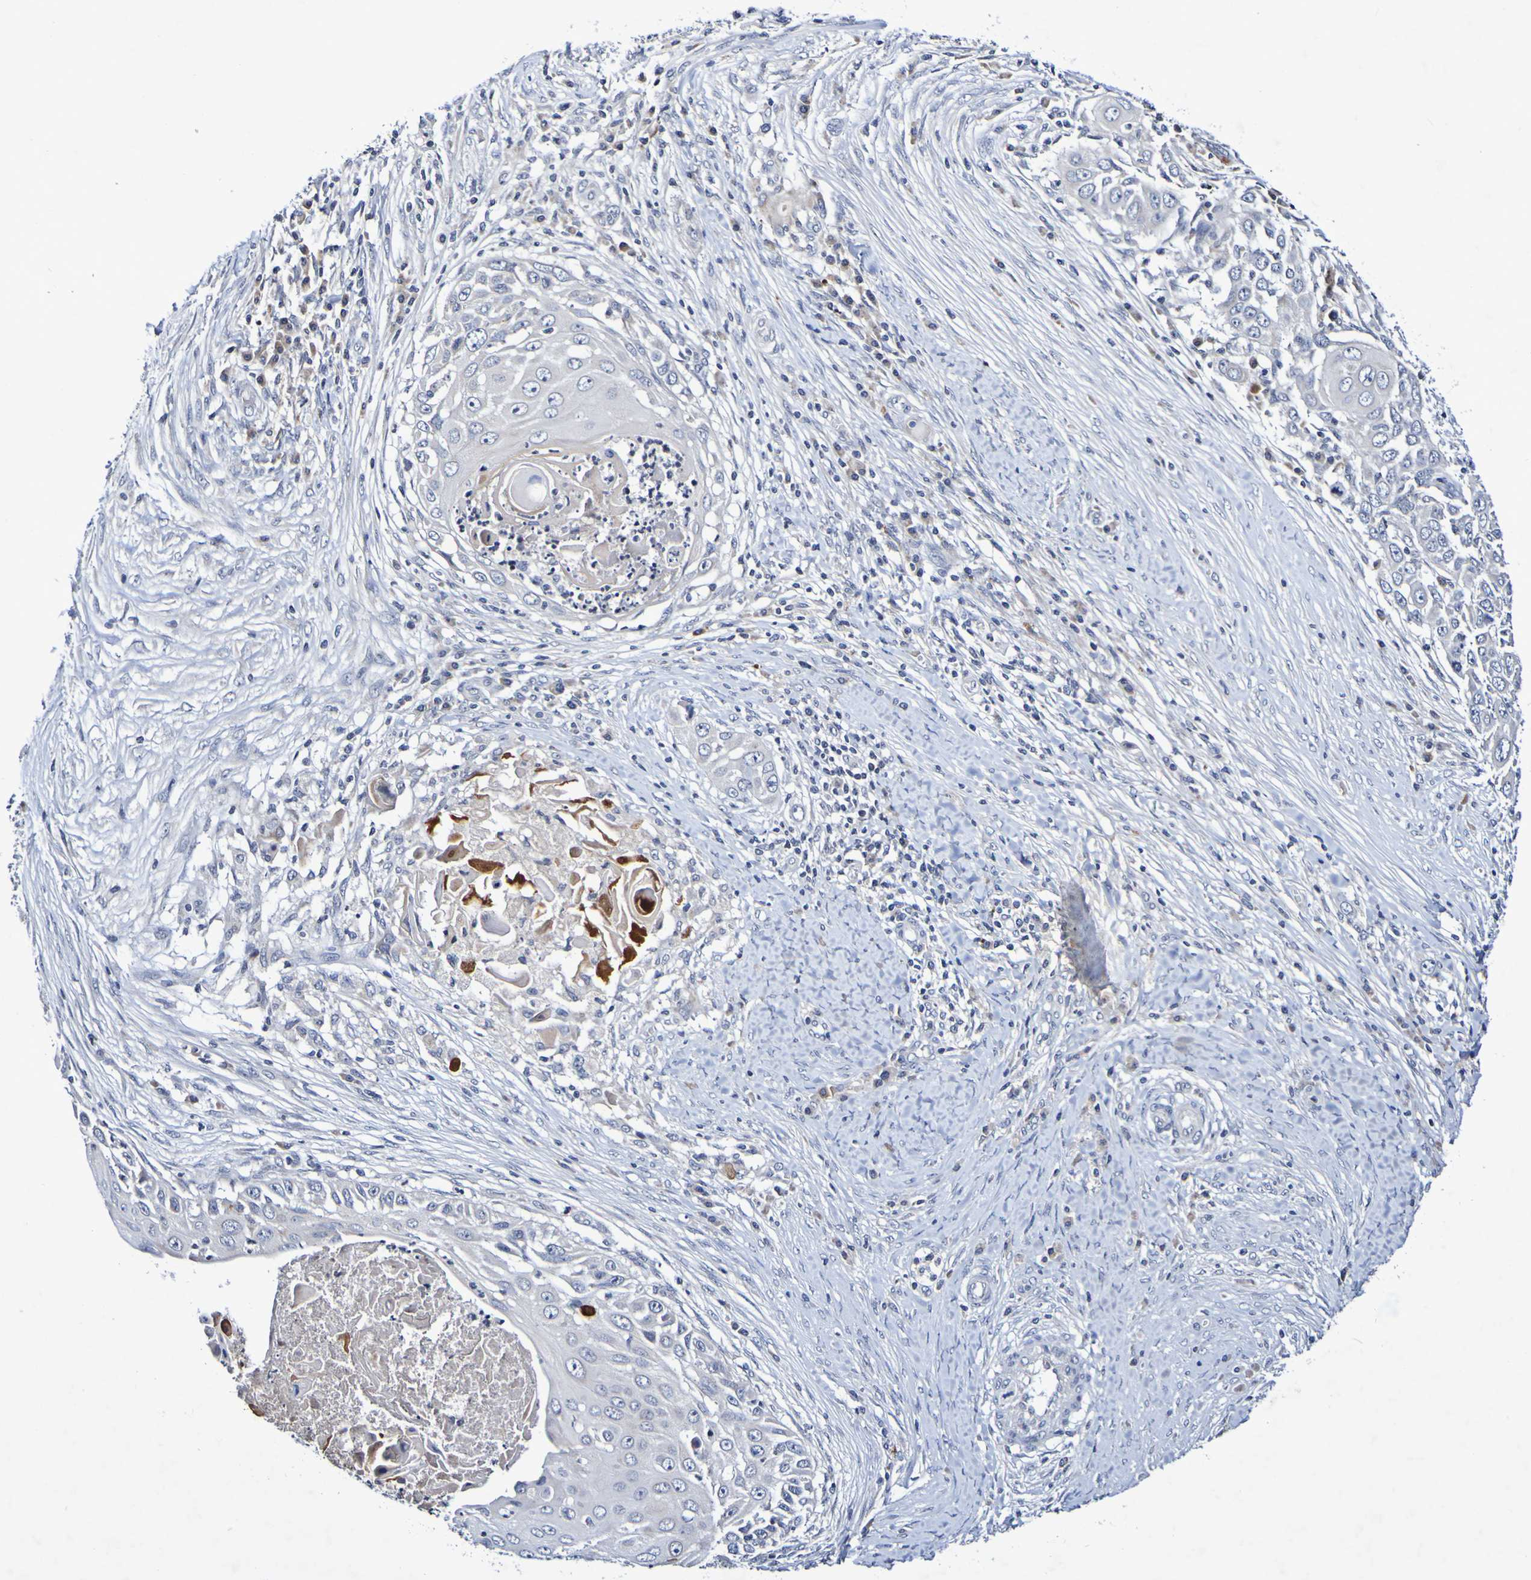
{"staining": {"intensity": "negative", "quantity": "none", "location": "none"}, "tissue": "skin cancer", "cell_type": "Tumor cells", "image_type": "cancer", "snomed": [{"axis": "morphology", "description": "Squamous cell carcinoma, NOS"}, {"axis": "topography", "description": "Skin"}], "caption": "An image of skin squamous cell carcinoma stained for a protein shows no brown staining in tumor cells.", "gene": "PTP4A2", "patient": {"sex": "female", "age": 44}}